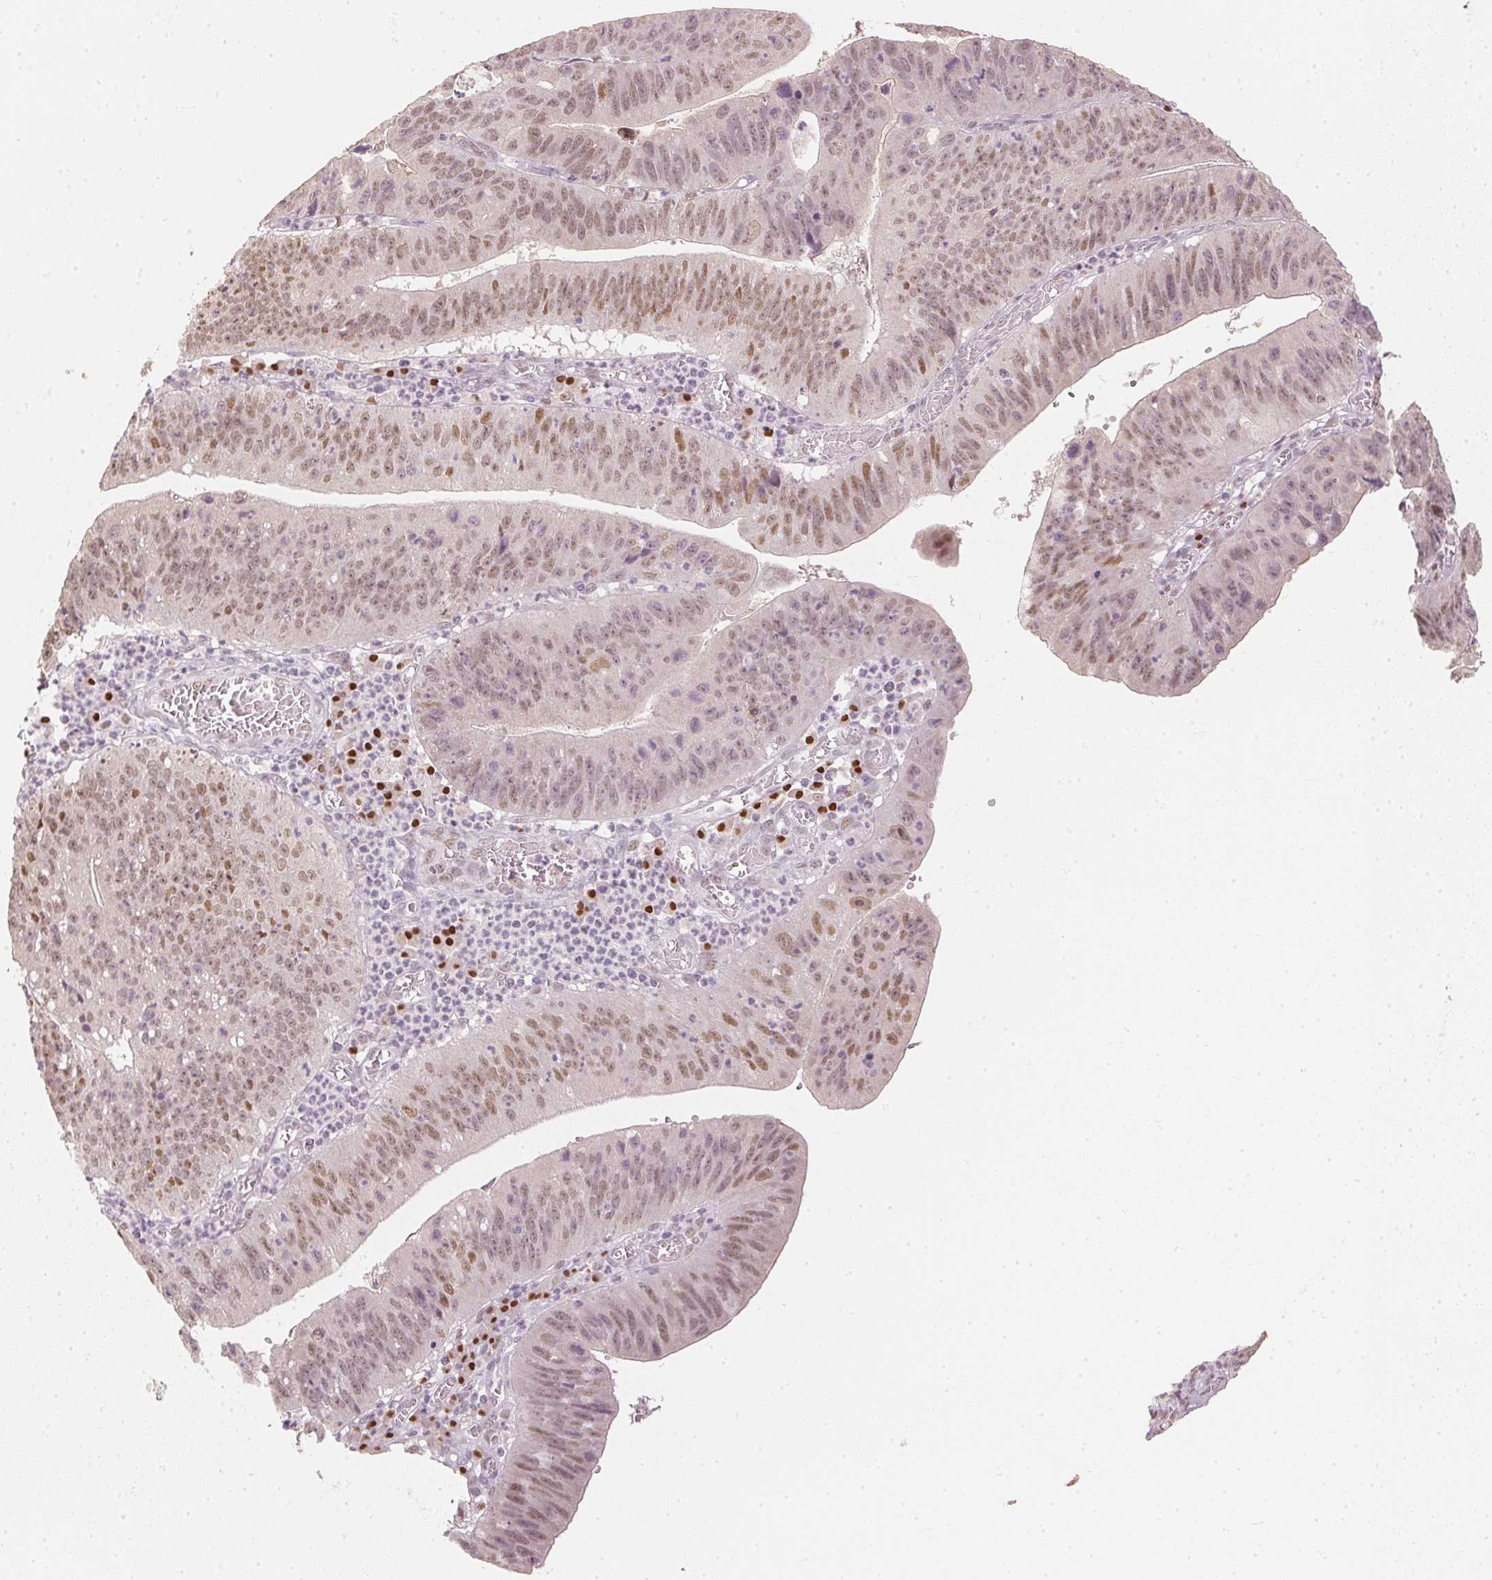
{"staining": {"intensity": "moderate", "quantity": "25%-75%", "location": "nuclear"}, "tissue": "stomach cancer", "cell_type": "Tumor cells", "image_type": "cancer", "snomed": [{"axis": "morphology", "description": "Adenocarcinoma, NOS"}, {"axis": "topography", "description": "Stomach"}], "caption": "Tumor cells exhibit medium levels of moderate nuclear staining in approximately 25%-75% of cells in adenocarcinoma (stomach).", "gene": "SLC39A3", "patient": {"sex": "male", "age": 59}}